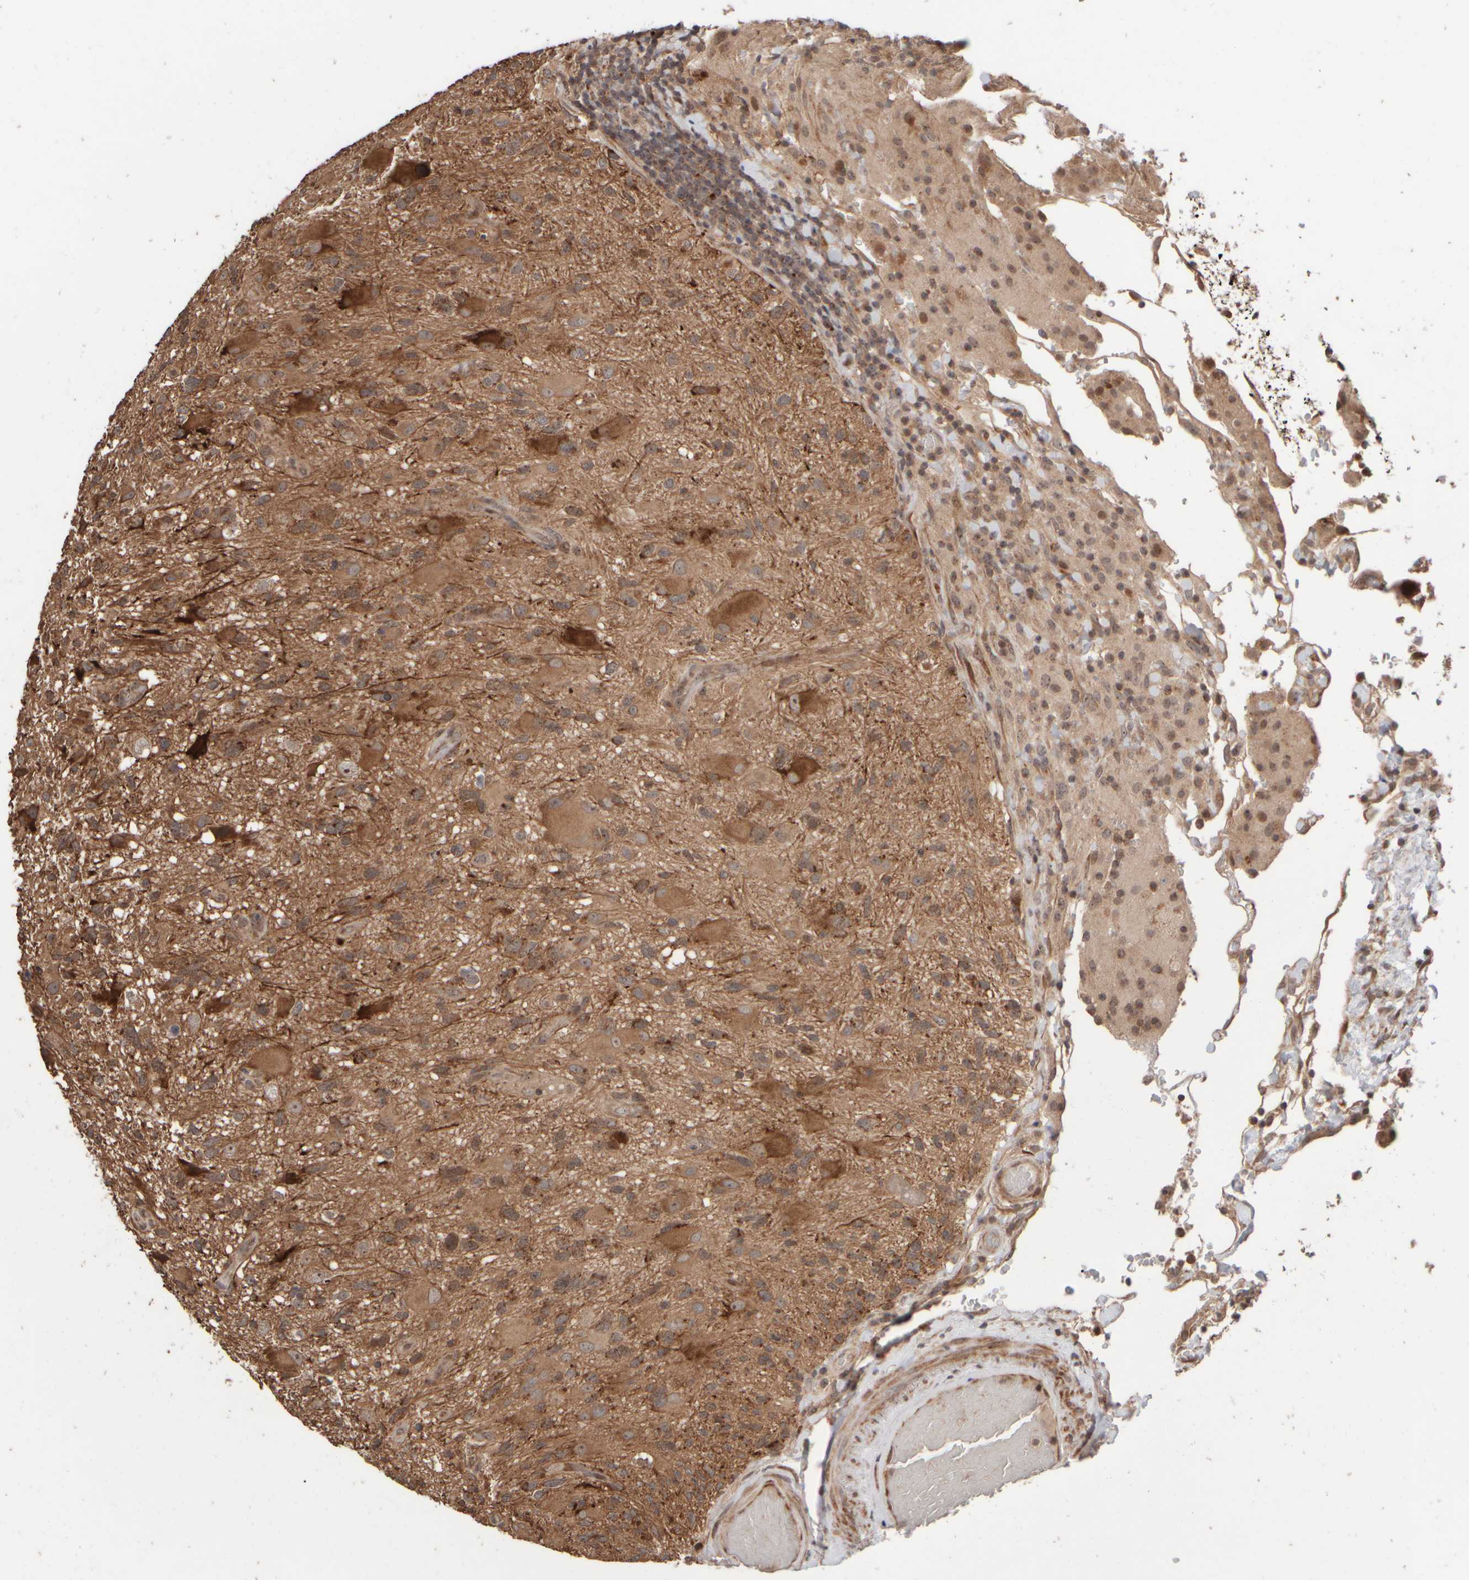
{"staining": {"intensity": "moderate", "quantity": "25%-75%", "location": "cytoplasmic/membranous"}, "tissue": "glioma", "cell_type": "Tumor cells", "image_type": "cancer", "snomed": [{"axis": "morphology", "description": "Glioma, malignant, High grade"}, {"axis": "topography", "description": "Brain"}], "caption": "The photomicrograph shows immunohistochemical staining of malignant high-grade glioma. There is moderate cytoplasmic/membranous expression is present in approximately 25%-75% of tumor cells.", "gene": "ABHD11", "patient": {"sex": "male", "age": 33}}